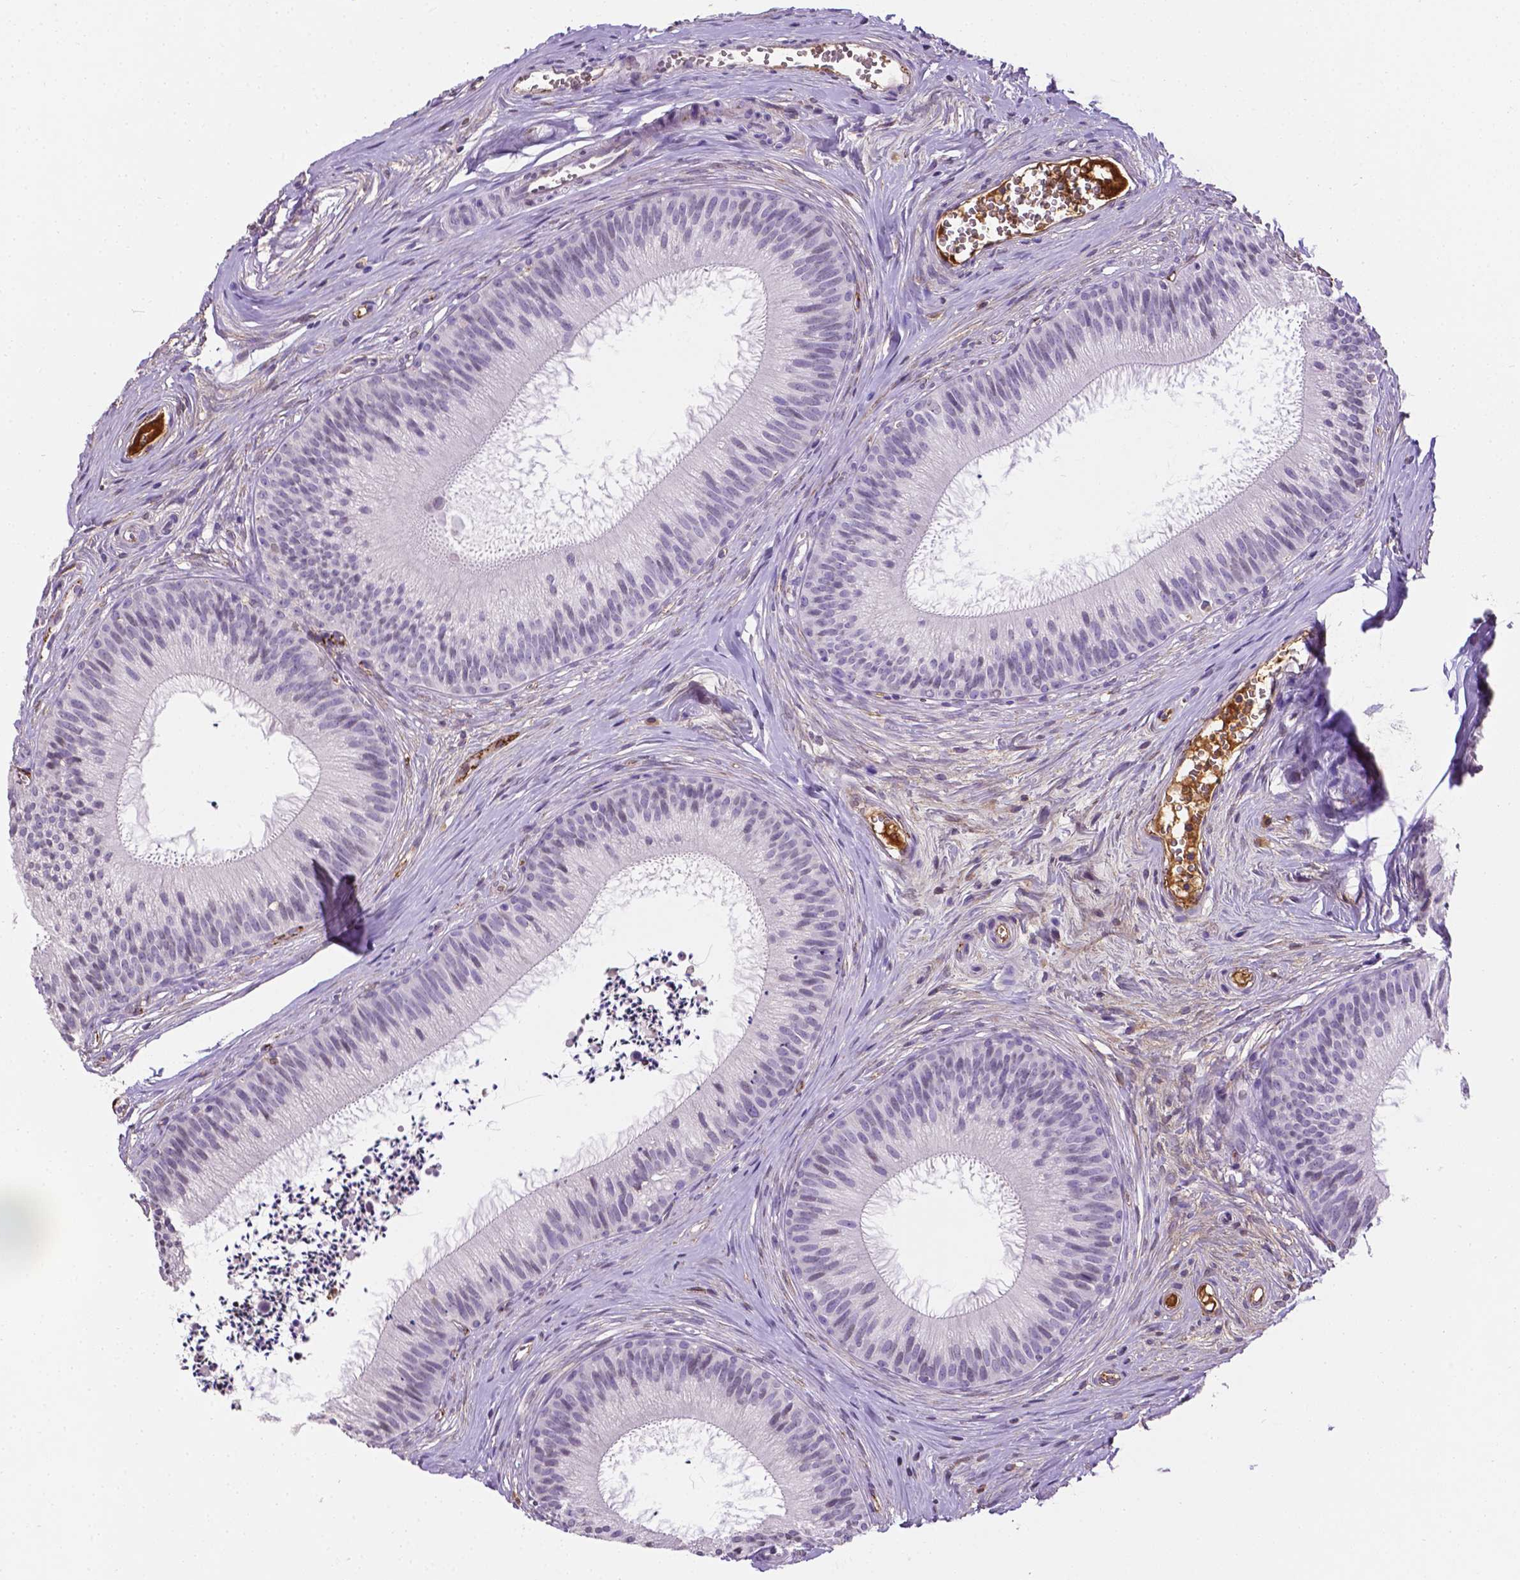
{"staining": {"intensity": "negative", "quantity": "none", "location": "none"}, "tissue": "epididymis", "cell_type": "Glandular cells", "image_type": "normal", "snomed": [{"axis": "morphology", "description": "Normal tissue, NOS"}, {"axis": "topography", "description": "Epididymis"}], "caption": "Normal epididymis was stained to show a protein in brown. There is no significant expression in glandular cells.", "gene": "APOE", "patient": {"sex": "male", "age": 24}}